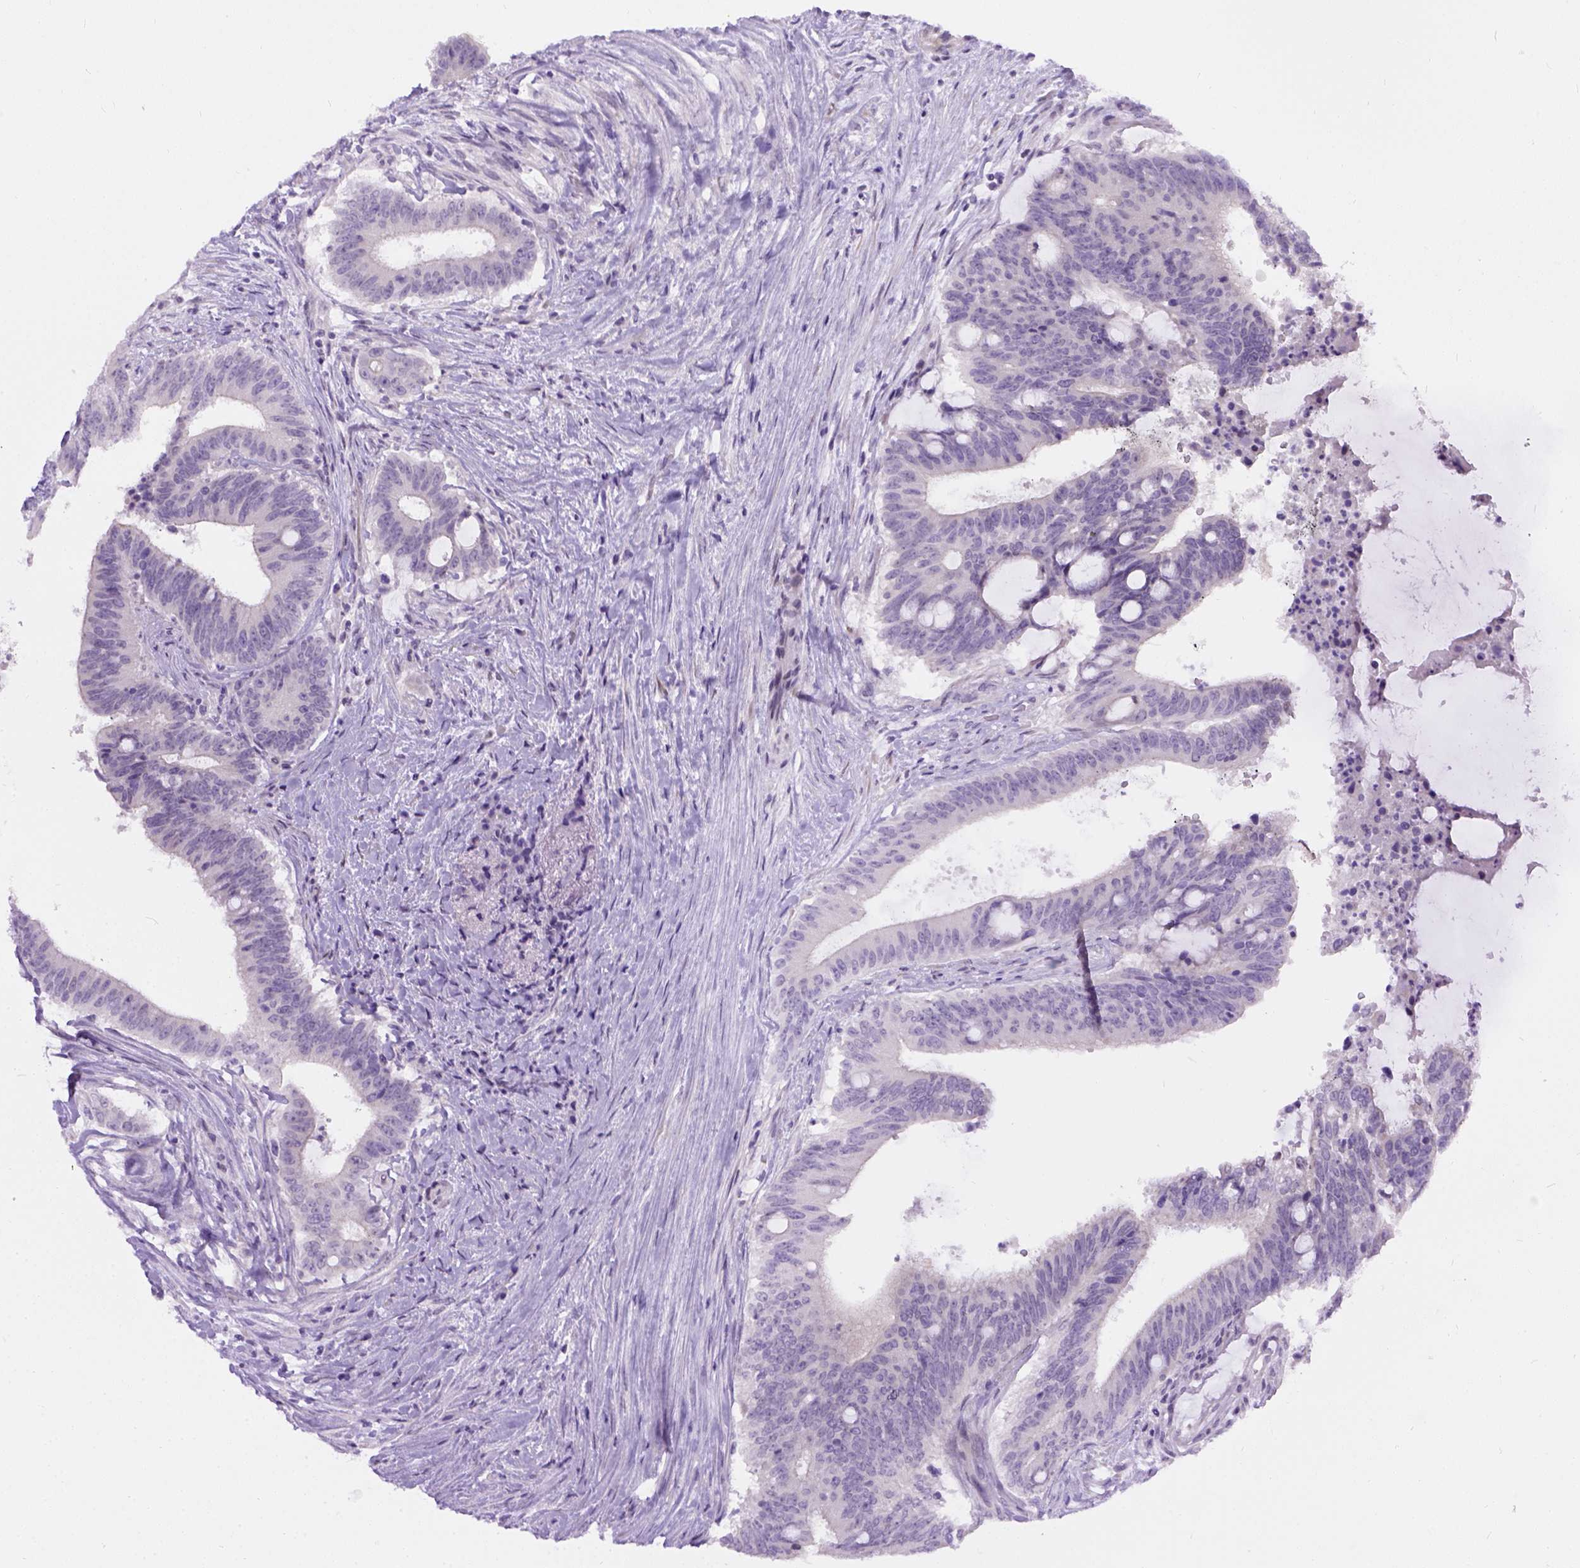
{"staining": {"intensity": "negative", "quantity": "none", "location": "none"}, "tissue": "colorectal cancer", "cell_type": "Tumor cells", "image_type": "cancer", "snomed": [{"axis": "morphology", "description": "Adenocarcinoma, NOS"}, {"axis": "topography", "description": "Colon"}], "caption": "There is no significant staining in tumor cells of colorectal cancer (adenocarcinoma).", "gene": "FAM184B", "patient": {"sex": "female", "age": 43}}